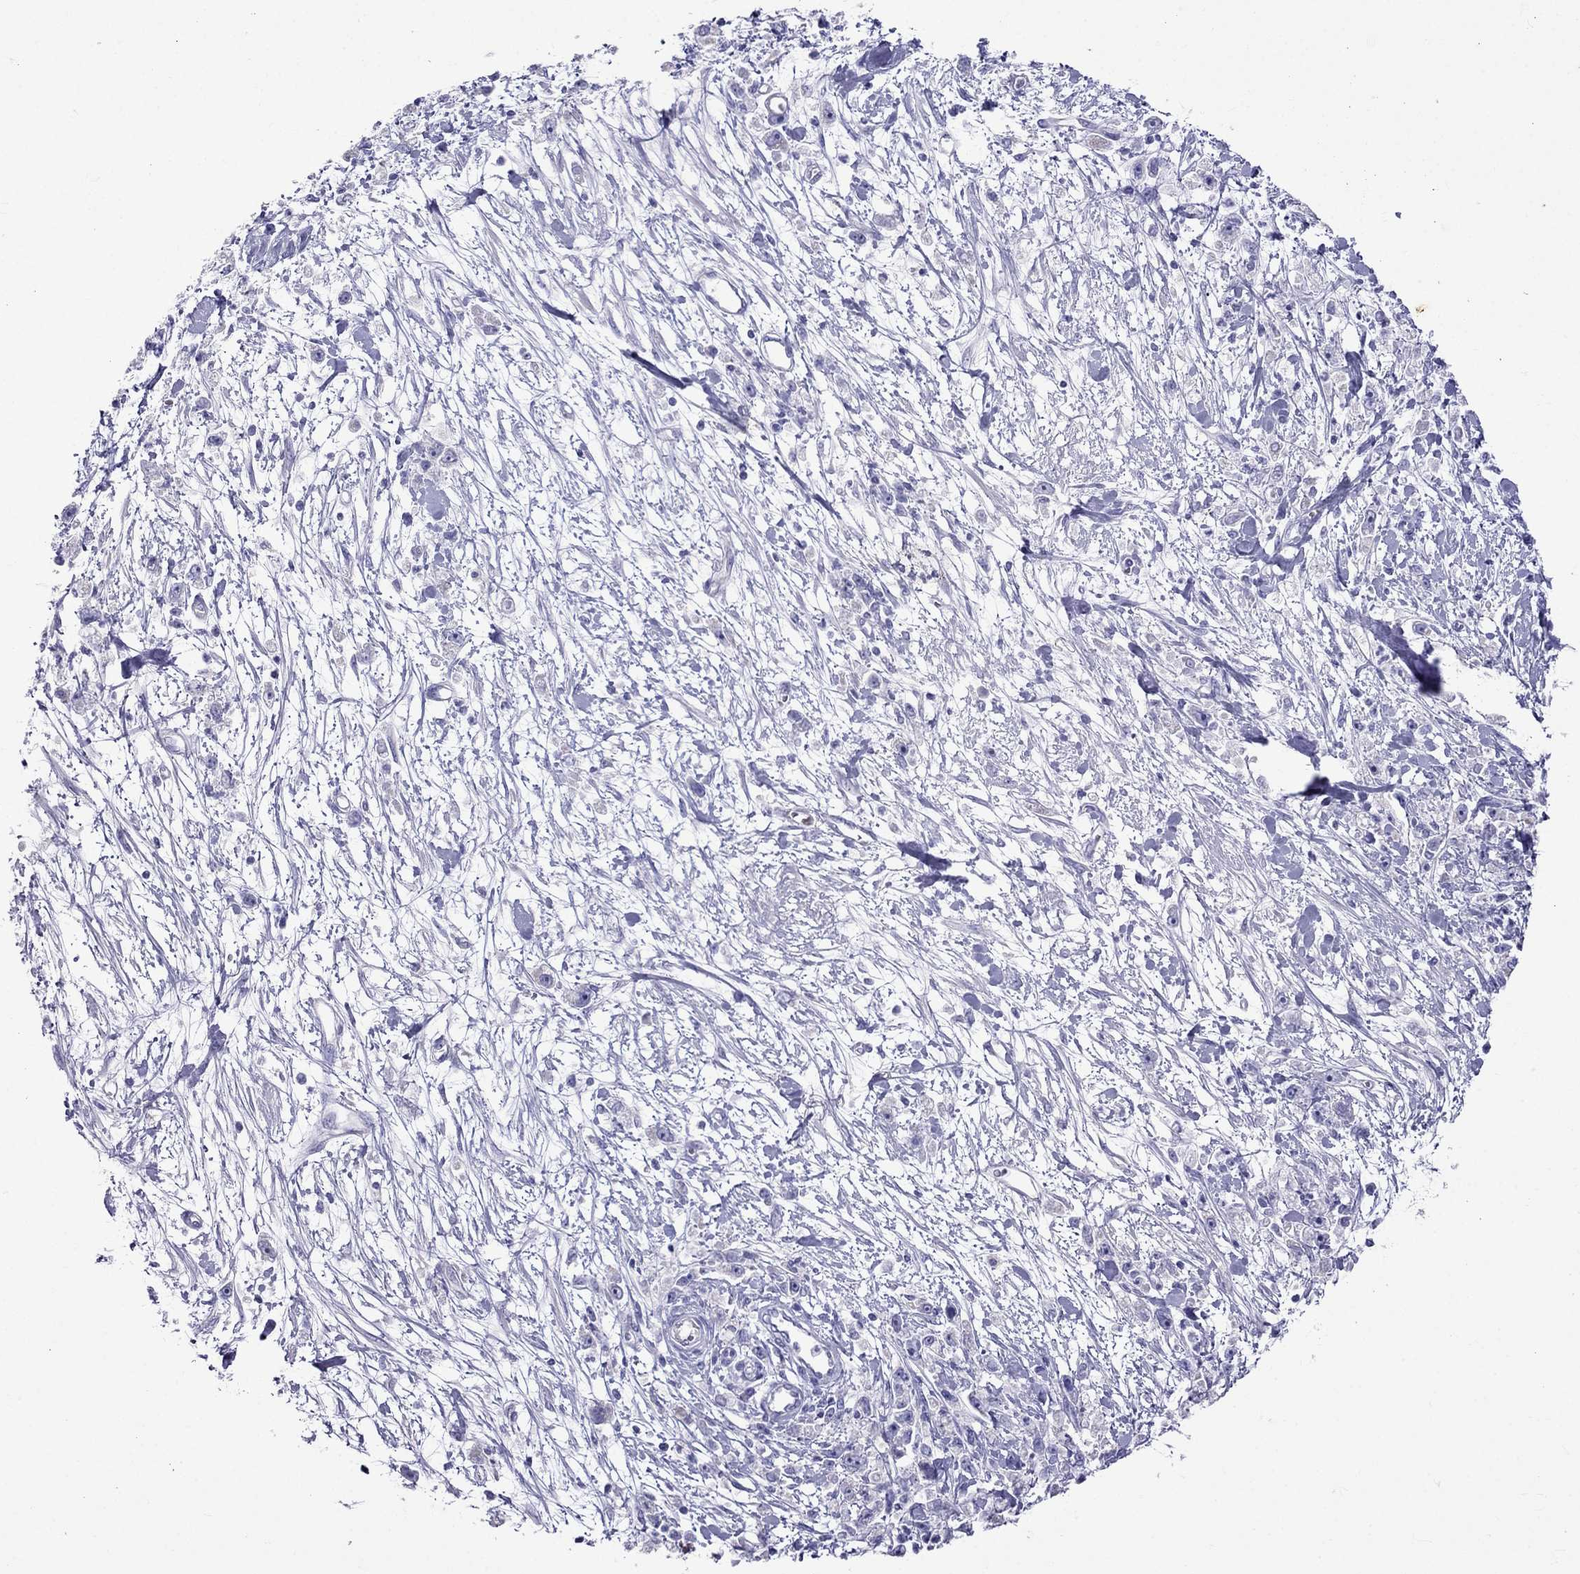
{"staining": {"intensity": "negative", "quantity": "none", "location": "none"}, "tissue": "stomach cancer", "cell_type": "Tumor cells", "image_type": "cancer", "snomed": [{"axis": "morphology", "description": "Adenocarcinoma, NOS"}, {"axis": "topography", "description": "Stomach"}], "caption": "There is no significant positivity in tumor cells of stomach cancer.", "gene": "TDRD1", "patient": {"sex": "female", "age": 59}}